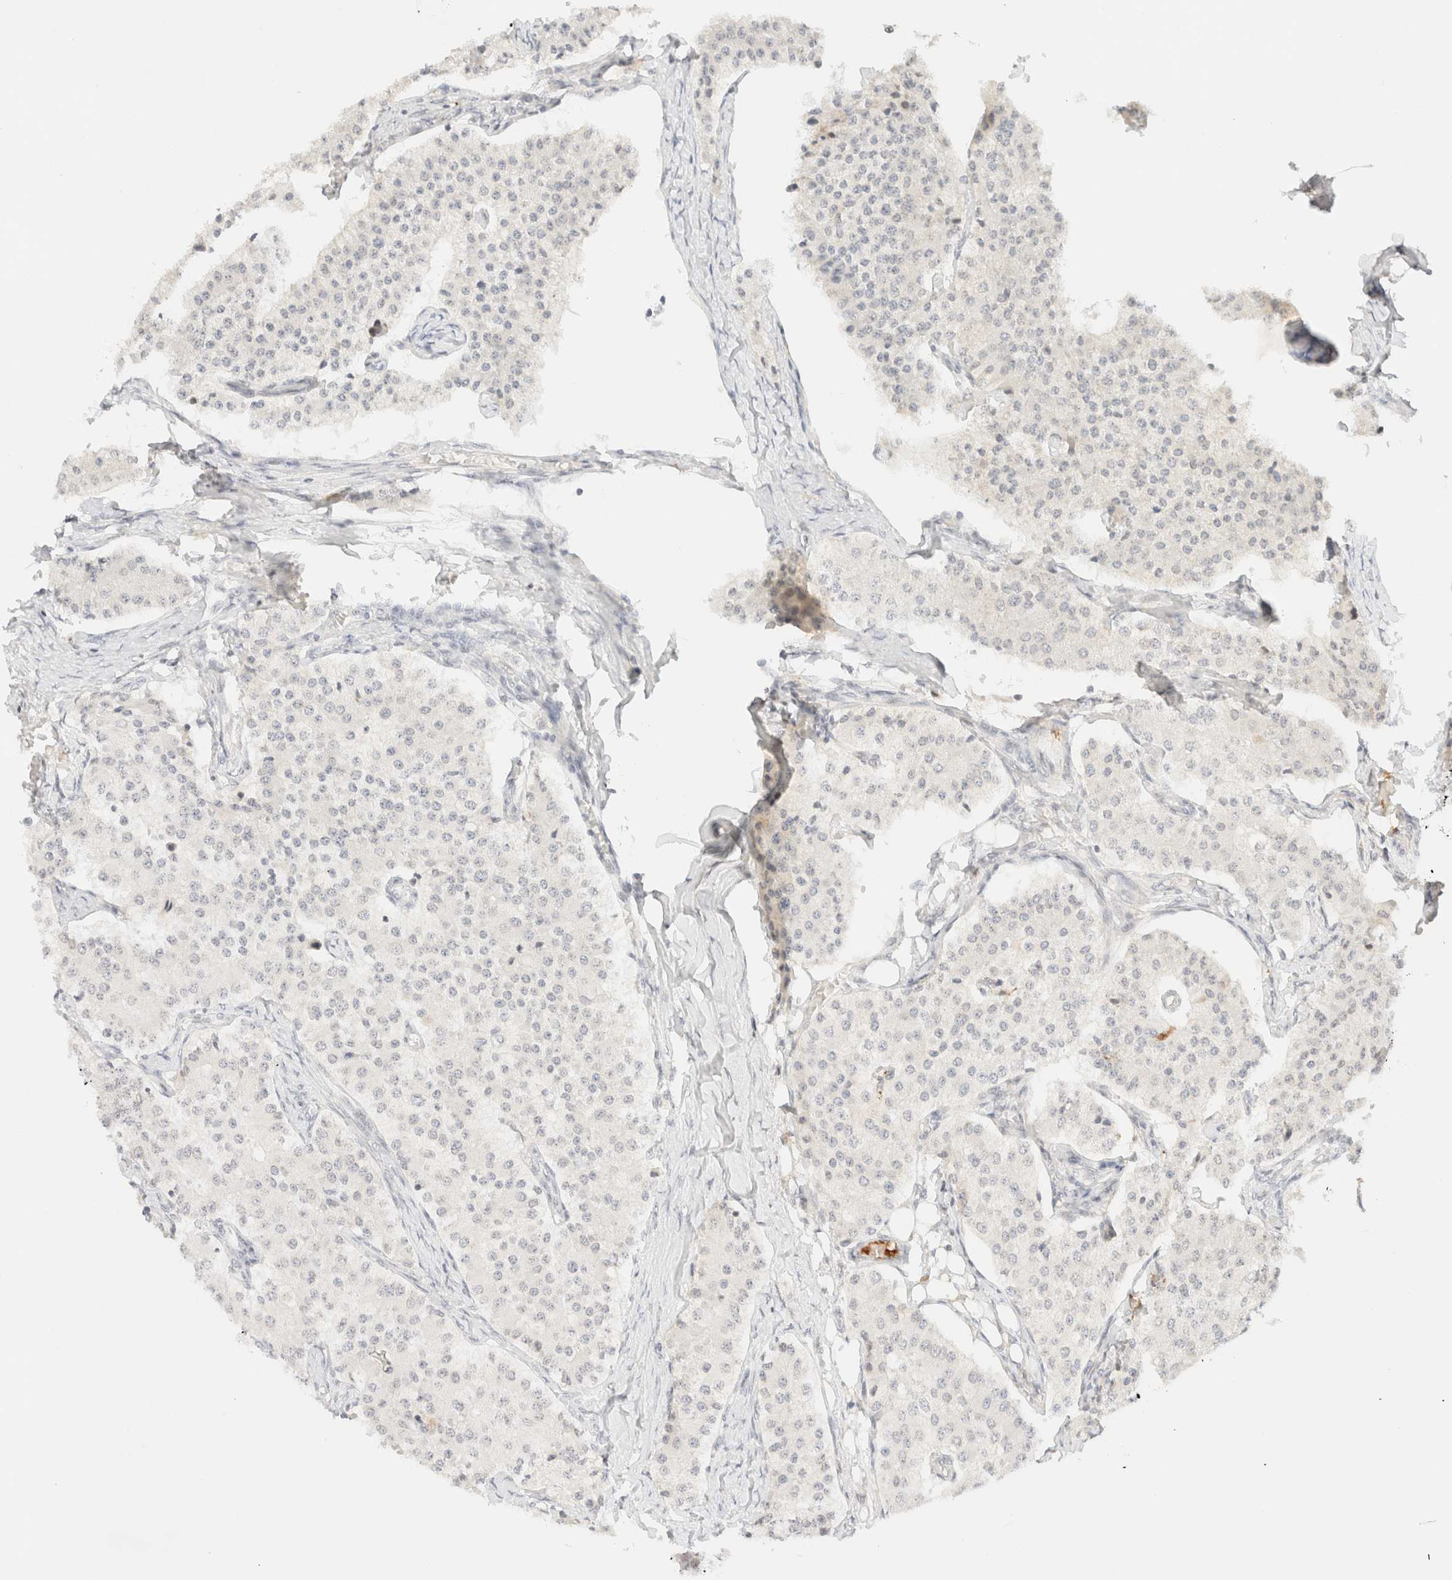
{"staining": {"intensity": "negative", "quantity": "none", "location": "none"}, "tissue": "carcinoid", "cell_type": "Tumor cells", "image_type": "cancer", "snomed": [{"axis": "morphology", "description": "Carcinoid, malignant, NOS"}, {"axis": "topography", "description": "Colon"}], "caption": "IHC of human carcinoid exhibits no positivity in tumor cells.", "gene": "ZNF770", "patient": {"sex": "female", "age": 52}}